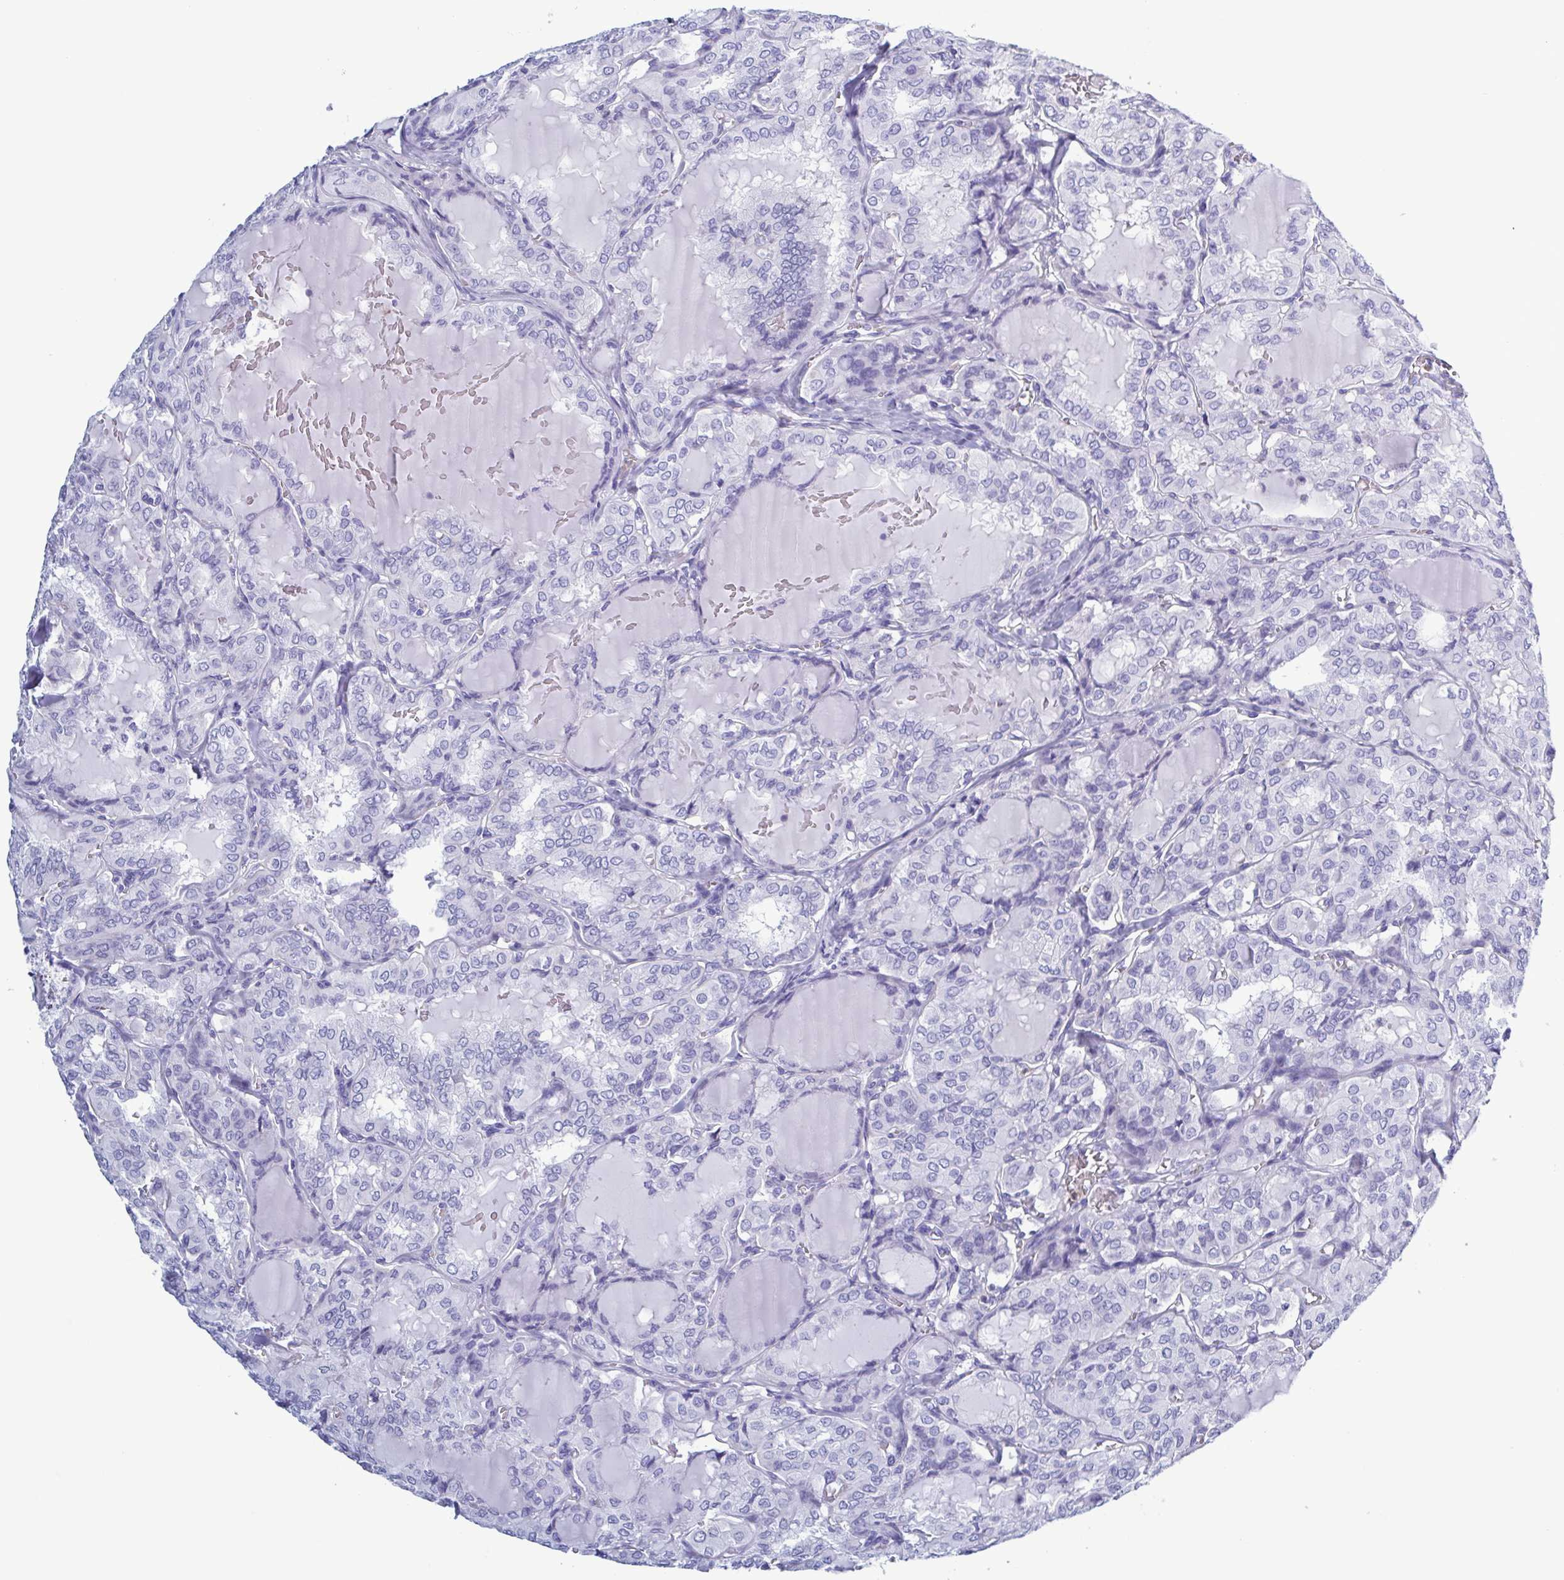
{"staining": {"intensity": "negative", "quantity": "none", "location": "none"}, "tissue": "thyroid cancer", "cell_type": "Tumor cells", "image_type": "cancer", "snomed": [{"axis": "morphology", "description": "Papillary adenocarcinoma, NOS"}, {"axis": "topography", "description": "Thyroid gland"}], "caption": "An image of human papillary adenocarcinoma (thyroid) is negative for staining in tumor cells.", "gene": "LTF", "patient": {"sex": "male", "age": 20}}